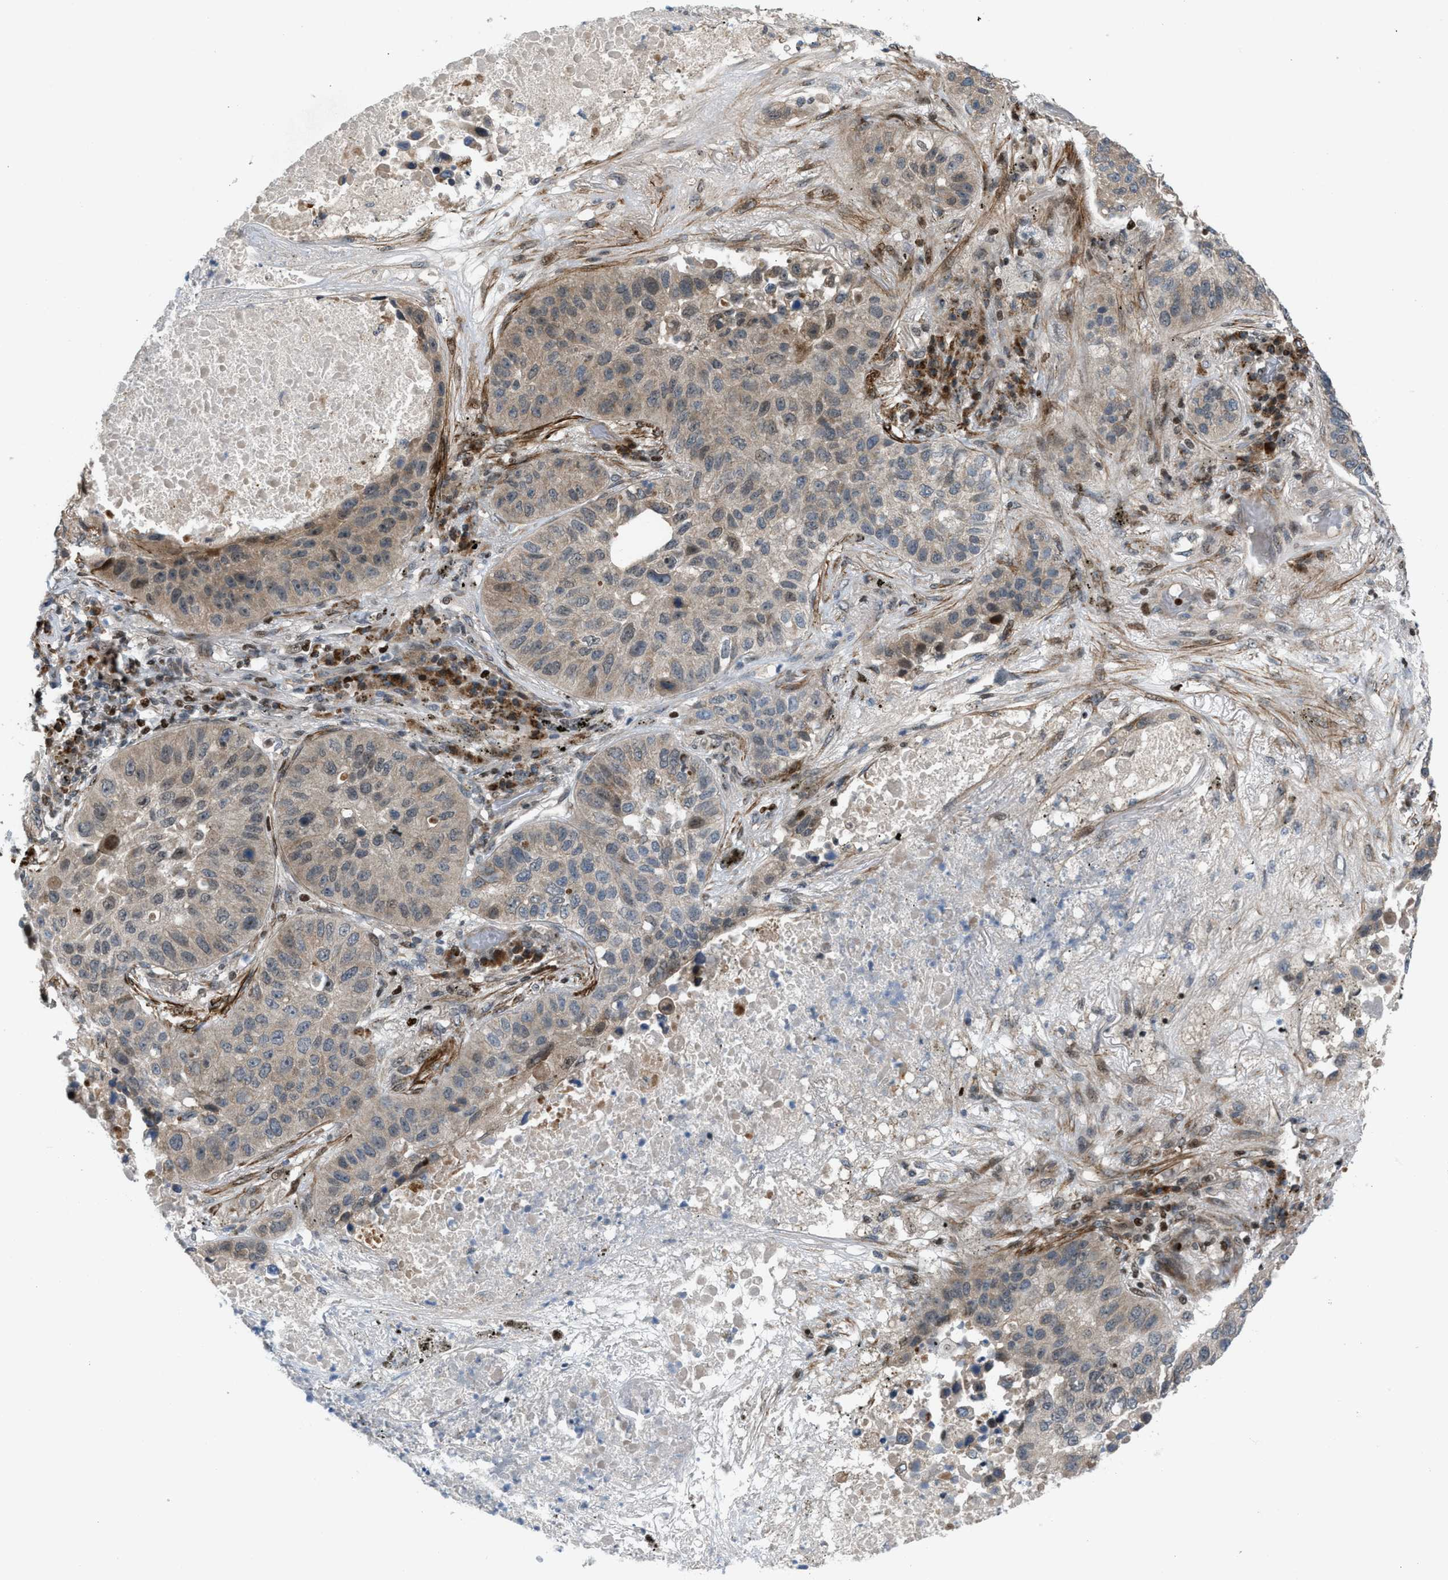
{"staining": {"intensity": "weak", "quantity": ">75%", "location": "cytoplasmic/membranous"}, "tissue": "lung cancer", "cell_type": "Tumor cells", "image_type": "cancer", "snomed": [{"axis": "morphology", "description": "Squamous cell carcinoma, NOS"}, {"axis": "topography", "description": "Lung"}], "caption": "Immunohistochemistry image of human squamous cell carcinoma (lung) stained for a protein (brown), which displays low levels of weak cytoplasmic/membranous positivity in about >75% of tumor cells.", "gene": "ZNF276", "patient": {"sex": "male", "age": 57}}